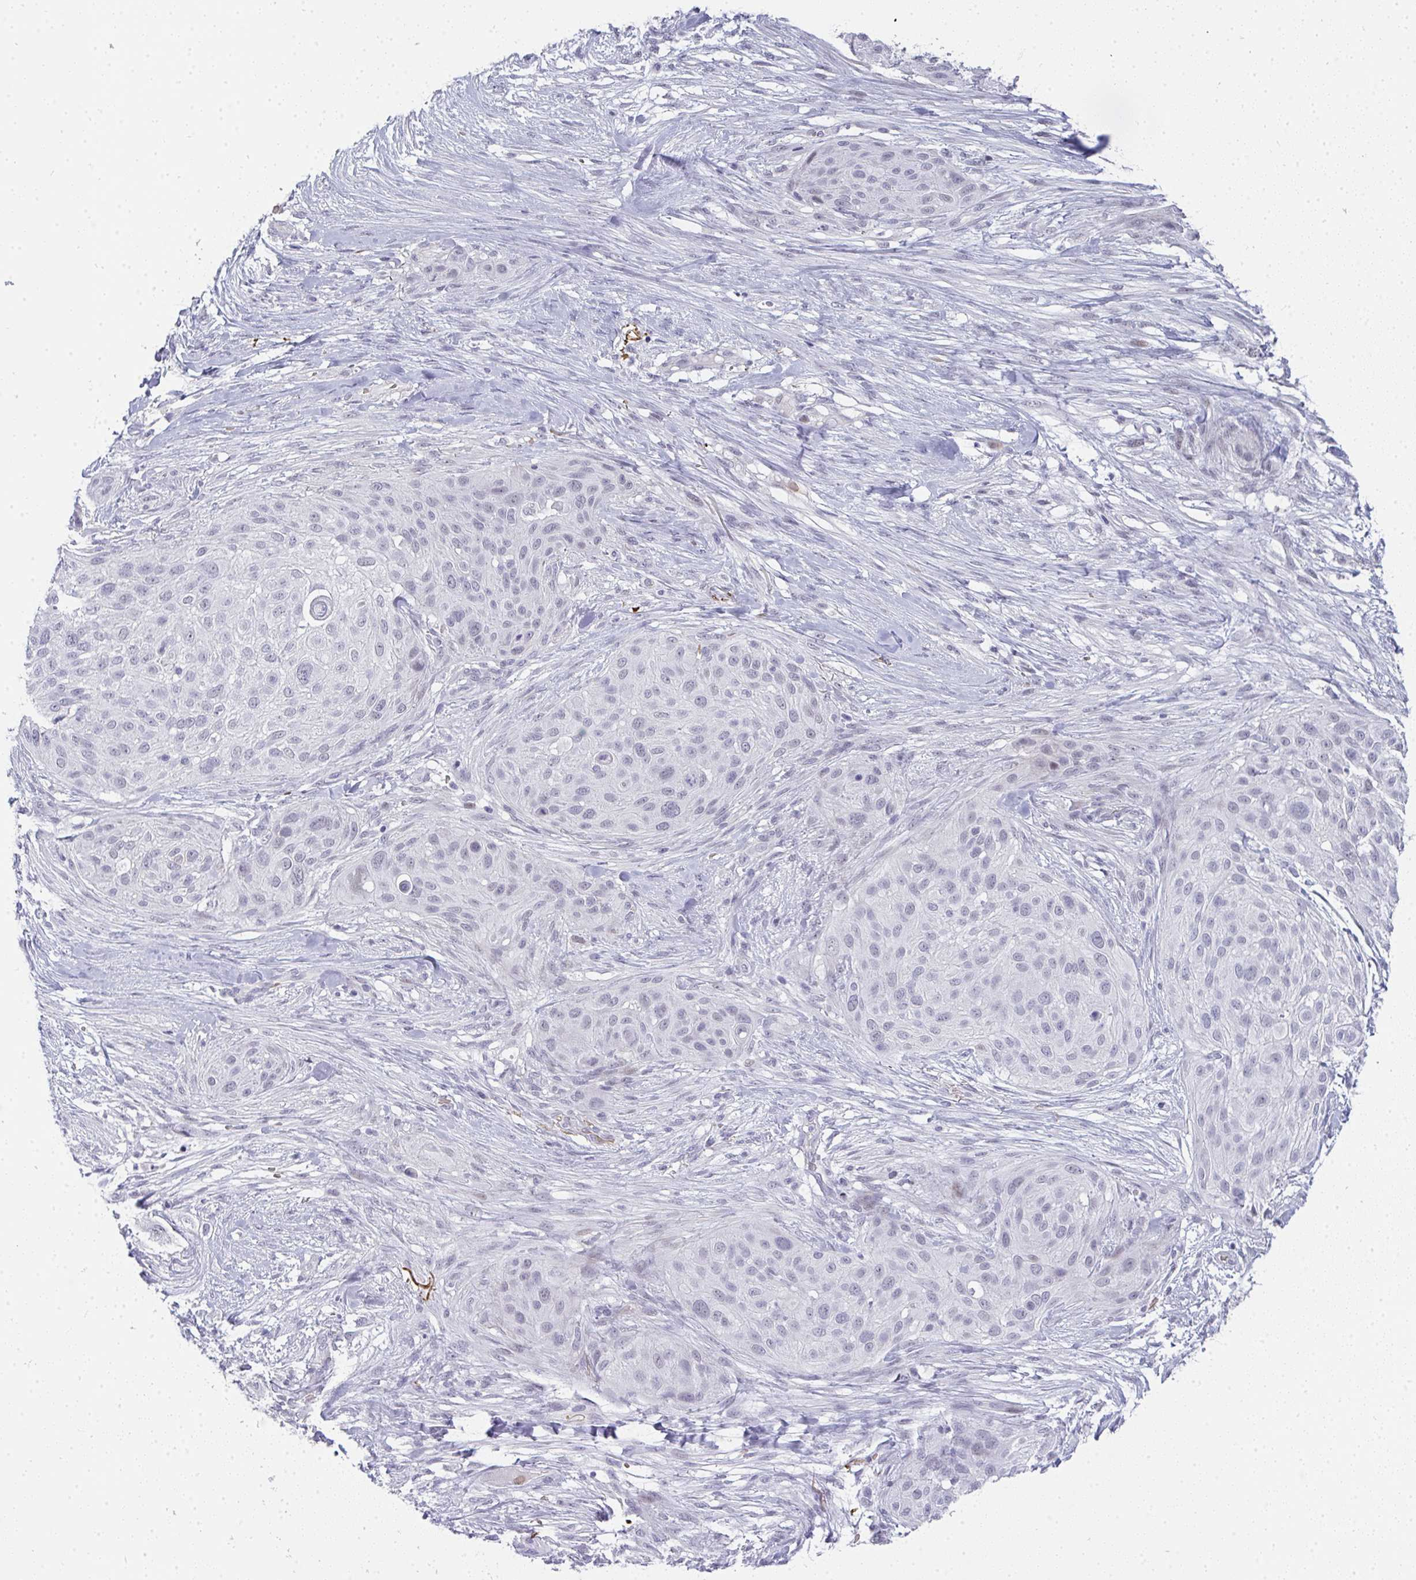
{"staining": {"intensity": "negative", "quantity": "none", "location": "none"}, "tissue": "skin cancer", "cell_type": "Tumor cells", "image_type": "cancer", "snomed": [{"axis": "morphology", "description": "Squamous cell carcinoma, NOS"}, {"axis": "topography", "description": "Skin"}], "caption": "A histopathology image of human skin cancer is negative for staining in tumor cells.", "gene": "TNMD", "patient": {"sex": "female", "age": 87}}